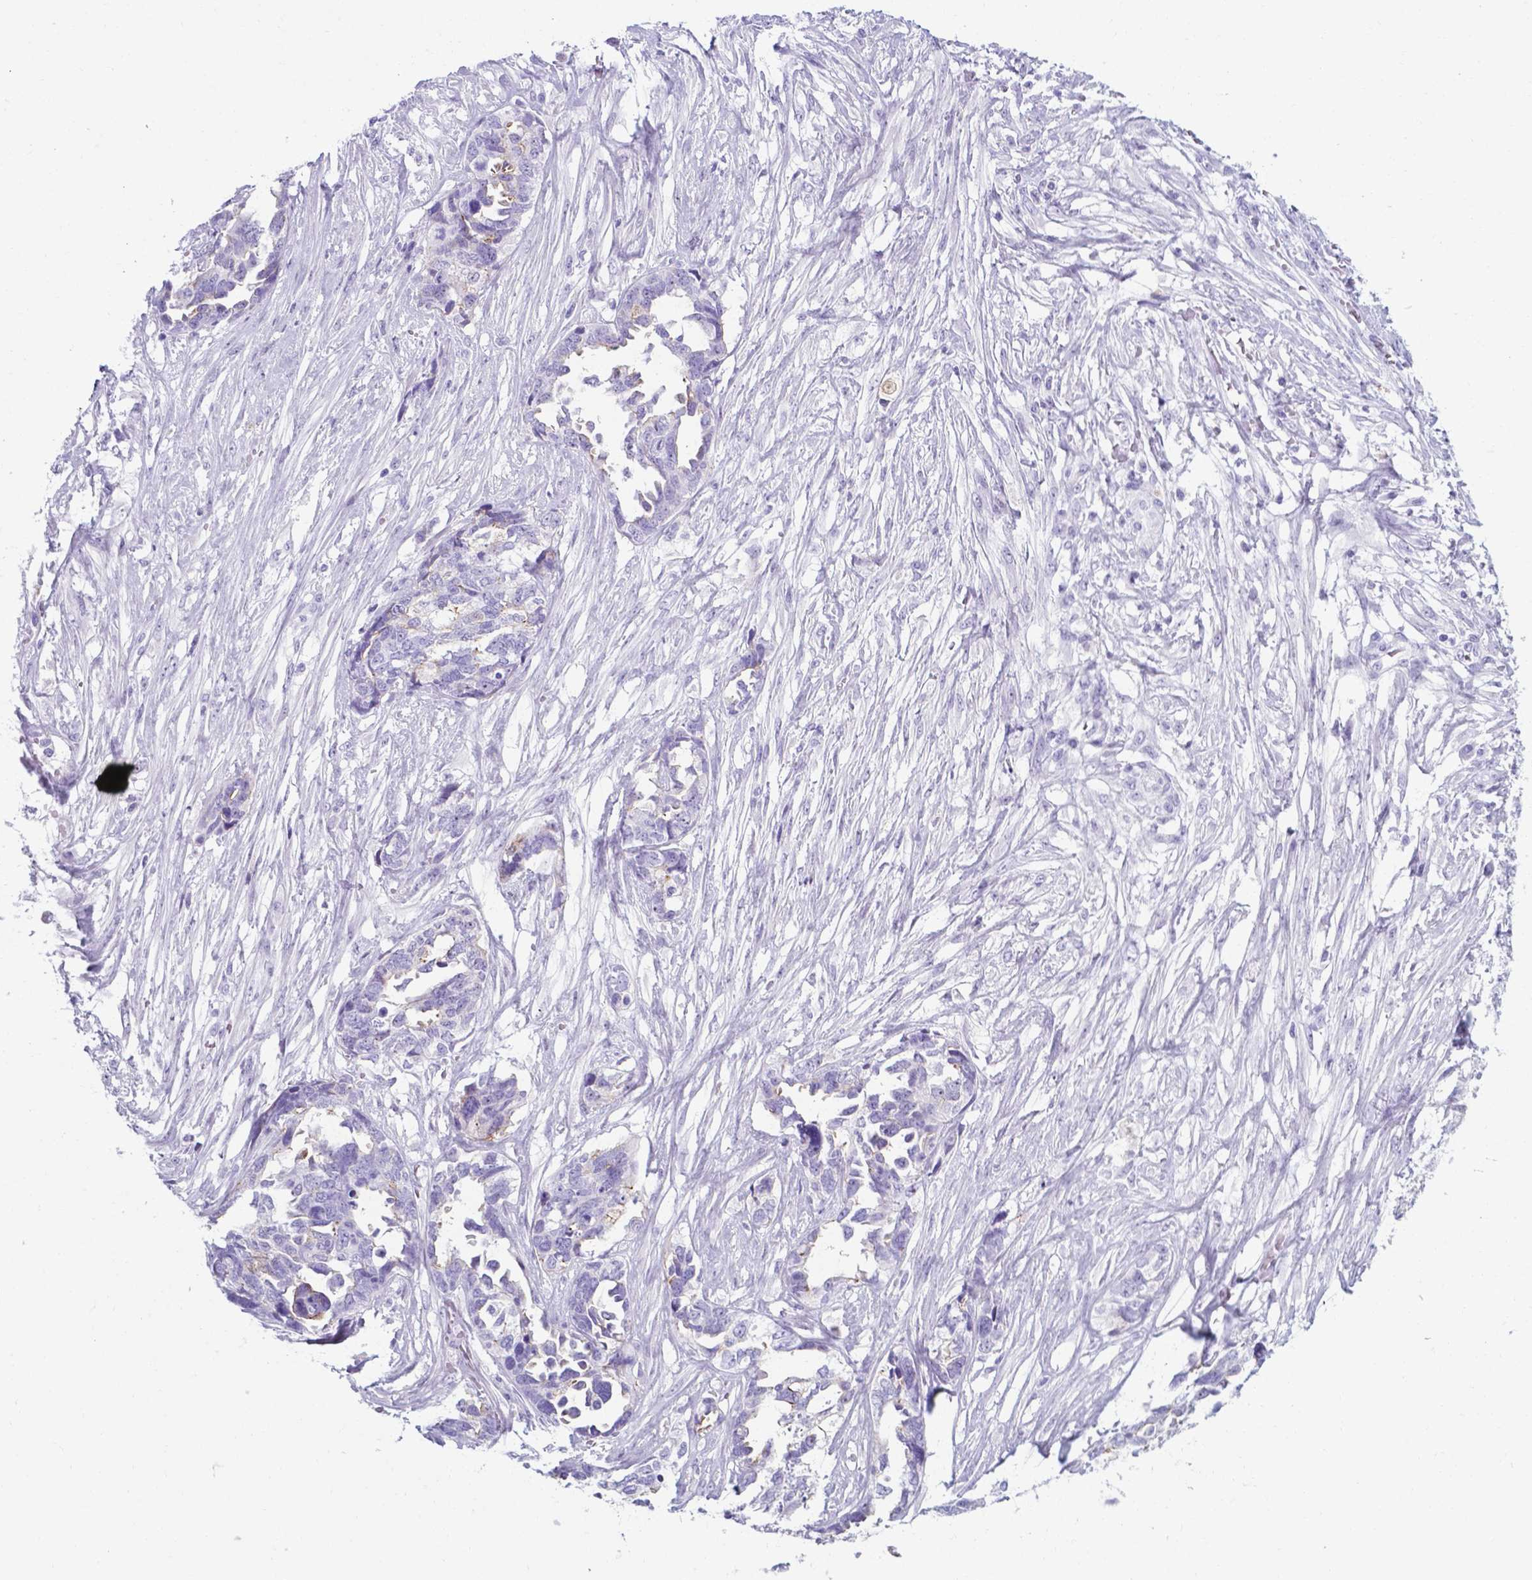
{"staining": {"intensity": "weak", "quantity": "<25%", "location": "cytoplasmic/membranous"}, "tissue": "ovarian cancer", "cell_type": "Tumor cells", "image_type": "cancer", "snomed": [{"axis": "morphology", "description": "Cystadenocarcinoma, serous, NOS"}, {"axis": "topography", "description": "Ovary"}], "caption": "Ovarian serous cystadenocarcinoma was stained to show a protein in brown. There is no significant expression in tumor cells. (Stains: DAB (3,3'-diaminobenzidine) immunohistochemistry with hematoxylin counter stain, Microscopy: brightfield microscopy at high magnification).", "gene": "AP5B1", "patient": {"sex": "female", "age": 69}}